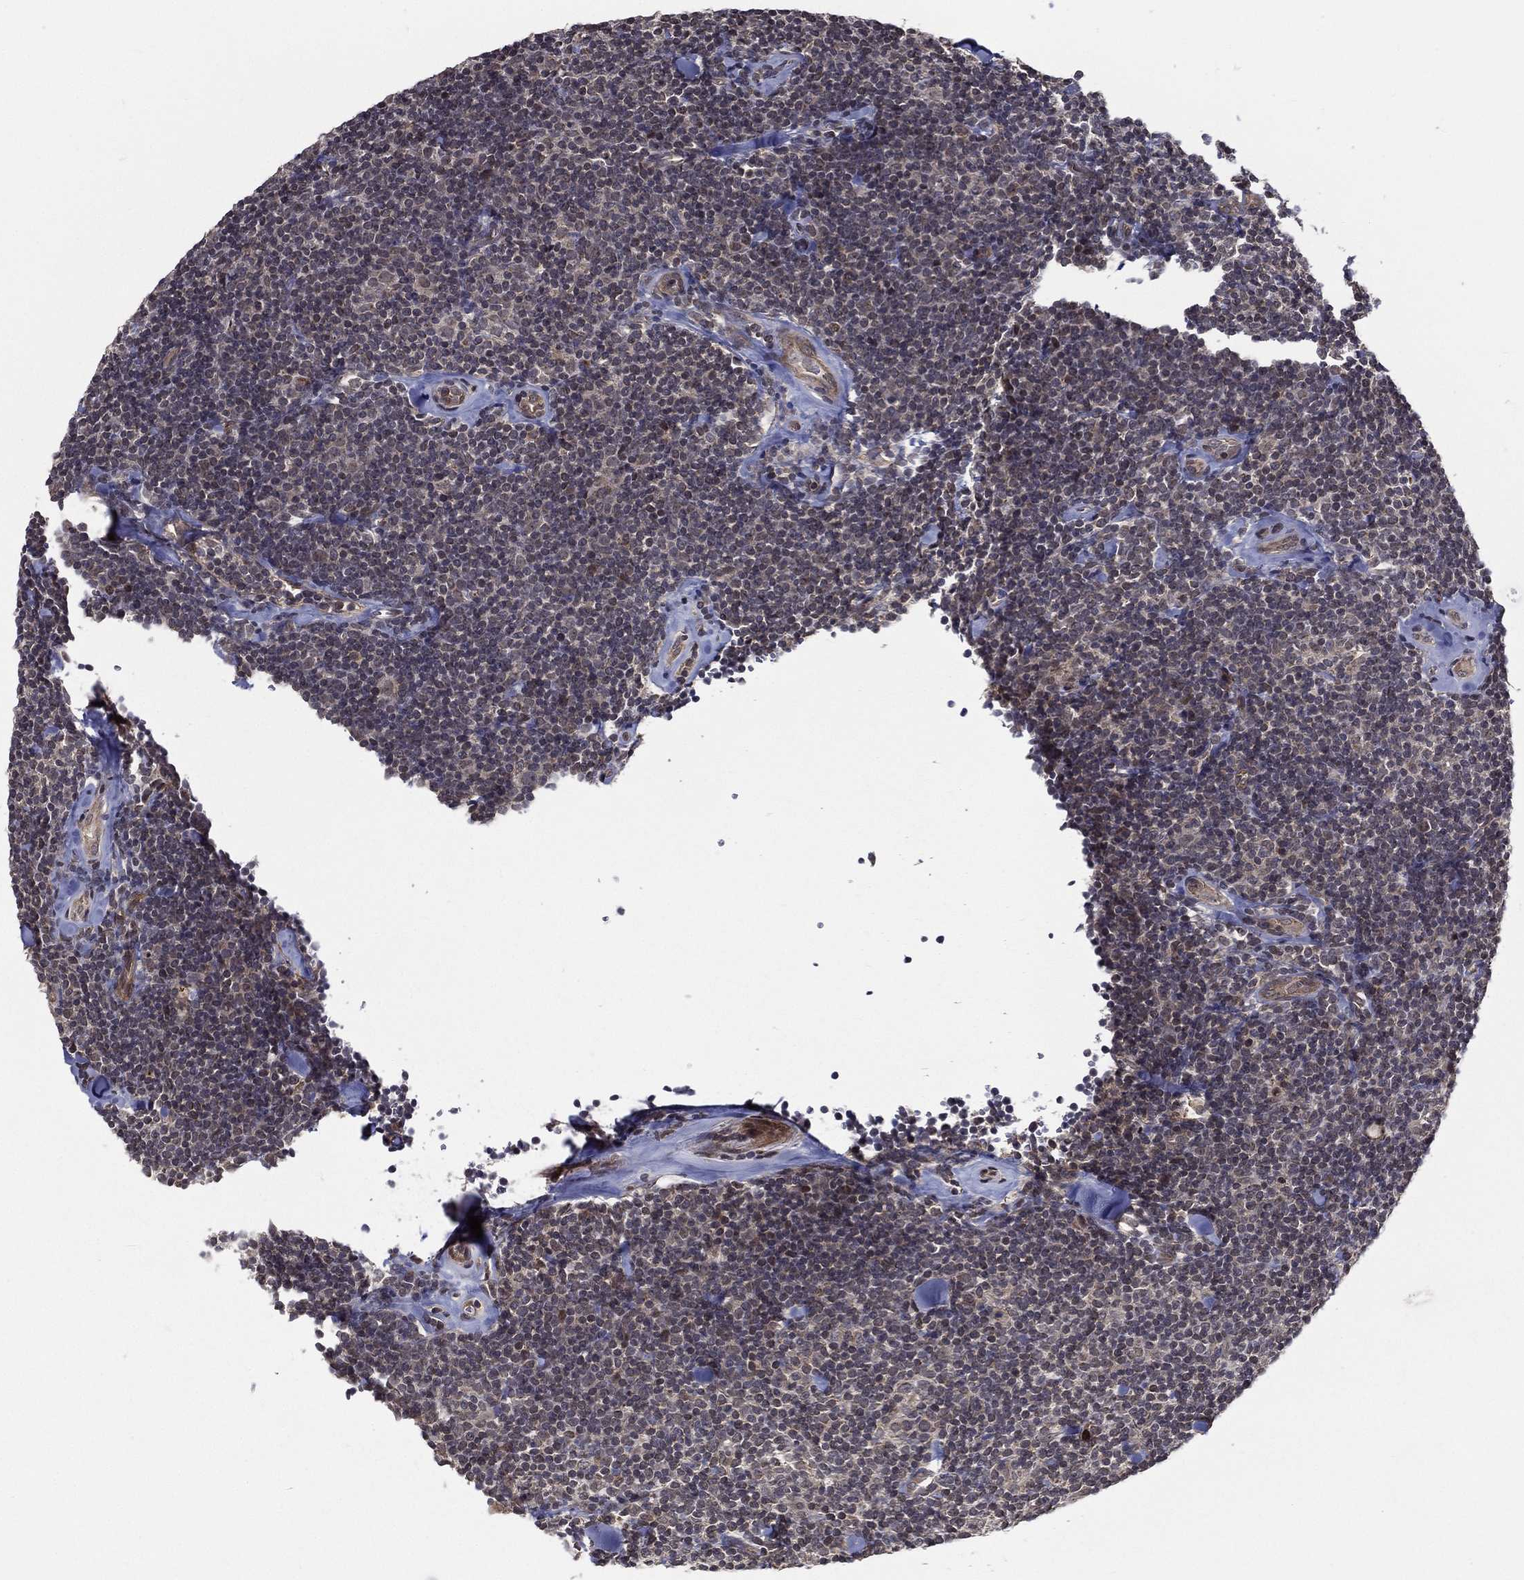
{"staining": {"intensity": "negative", "quantity": "none", "location": "none"}, "tissue": "lymphoma", "cell_type": "Tumor cells", "image_type": "cancer", "snomed": [{"axis": "morphology", "description": "Malignant lymphoma, non-Hodgkin's type, Low grade"}, {"axis": "topography", "description": "Lymph node"}], "caption": "High magnification brightfield microscopy of malignant lymphoma, non-Hodgkin's type (low-grade) stained with DAB (3,3'-diaminobenzidine) (brown) and counterstained with hematoxylin (blue): tumor cells show no significant positivity. (Brightfield microscopy of DAB (3,3'-diaminobenzidine) IHC at high magnification).", "gene": "UACA", "patient": {"sex": "female", "age": 56}}